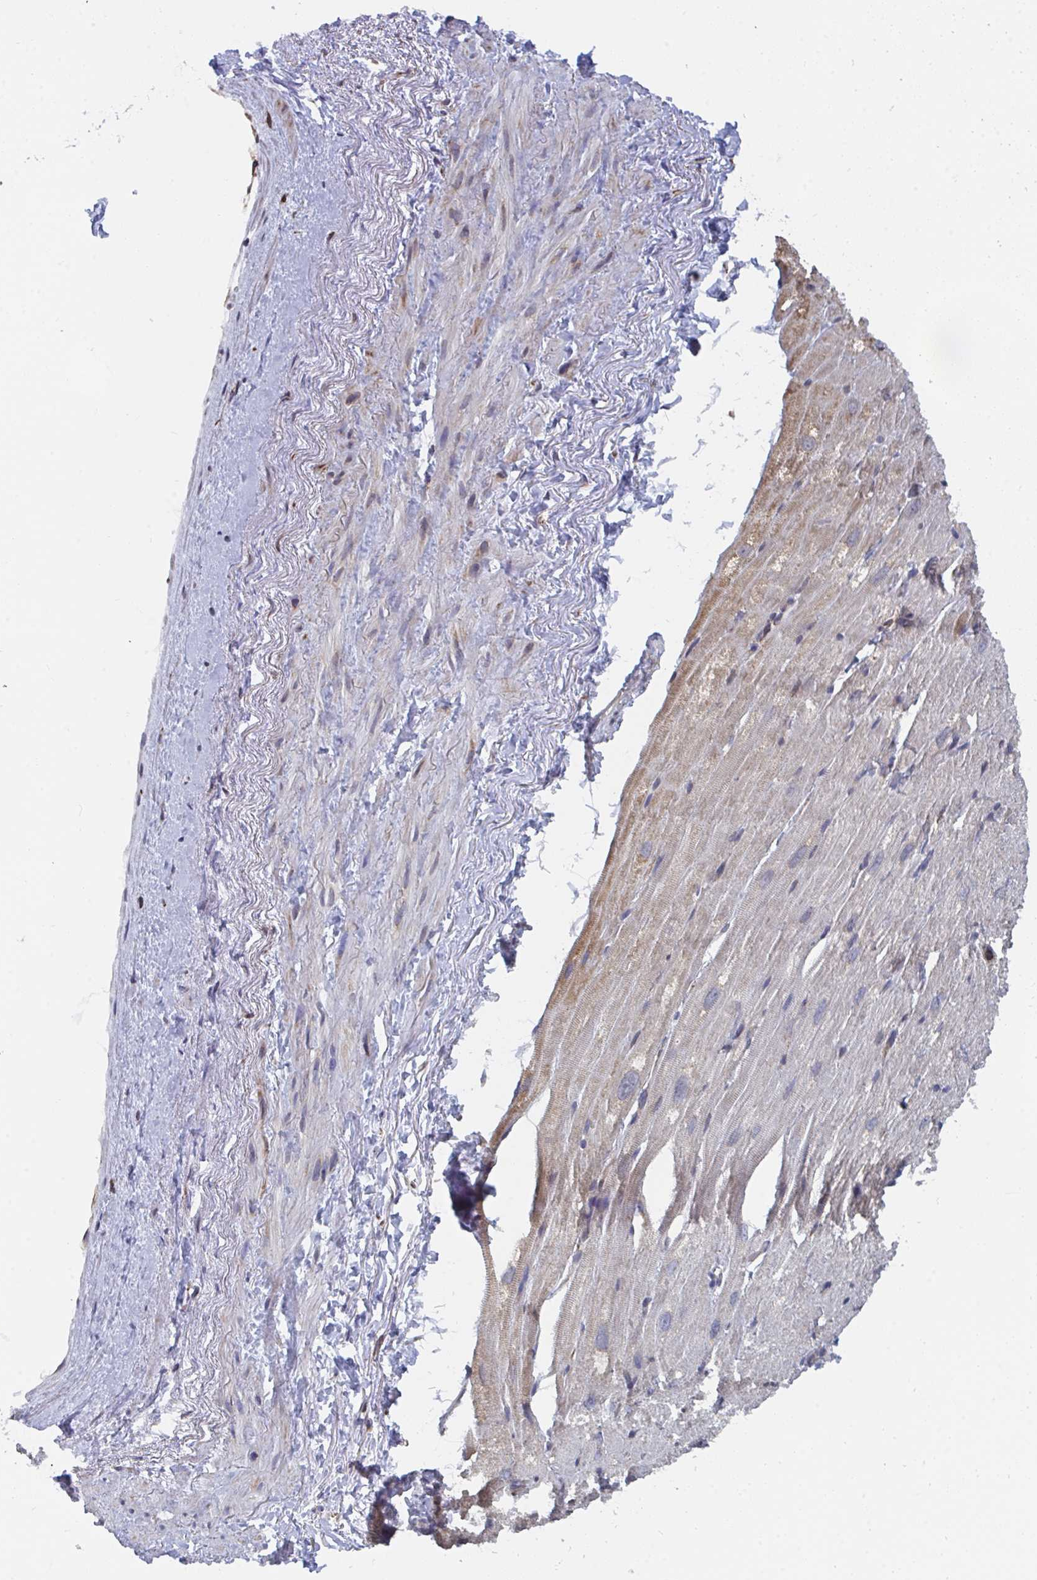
{"staining": {"intensity": "weak", "quantity": "25%-75%", "location": "cytoplasmic/membranous"}, "tissue": "heart muscle", "cell_type": "Cardiomyocytes", "image_type": "normal", "snomed": [{"axis": "morphology", "description": "Normal tissue, NOS"}, {"axis": "topography", "description": "Heart"}], "caption": "Approximately 25%-75% of cardiomyocytes in normal heart muscle exhibit weak cytoplasmic/membranous protein positivity as visualized by brown immunohistochemical staining.", "gene": "ELAVL1", "patient": {"sex": "male", "age": 62}}